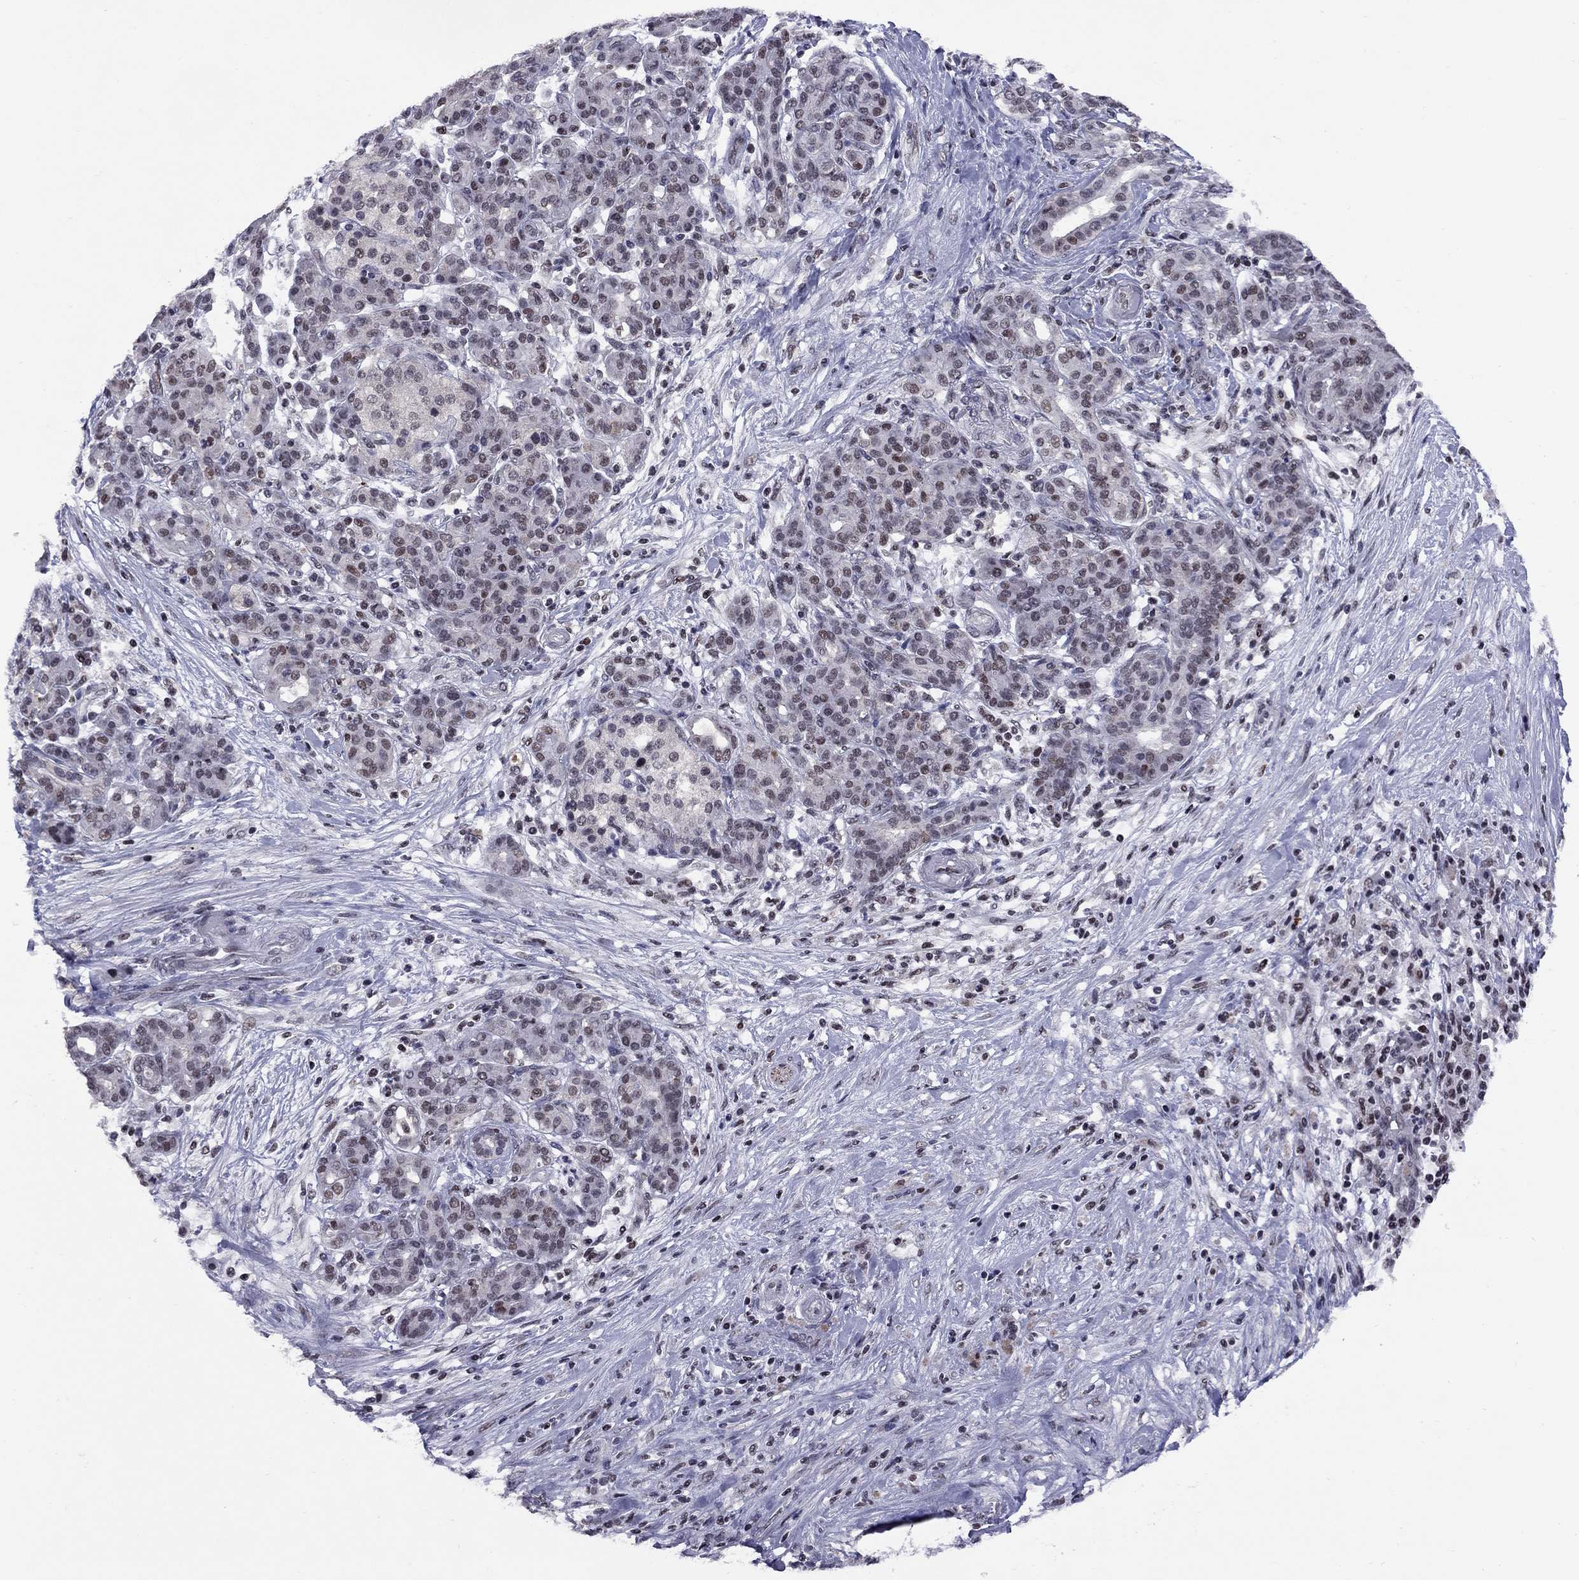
{"staining": {"intensity": "moderate", "quantity": "<25%", "location": "nuclear"}, "tissue": "pancreatic cancer", "cell_type": "Tumor cells", "image_type": "cancer", "snomed": [{"axis": "morphology", "description": "Adenocarcinoma, NOS"}, {"axis": "topography", "description": "Pancreas"}], "caption": "This is an image of immunohistochemistry staining of pancreatic cancer (adenocarcinoma), which shows moderate expression in the nuclear of tumor cells.", "gene": "TAF9", "patient": {"sex": "male", "age": 44}}